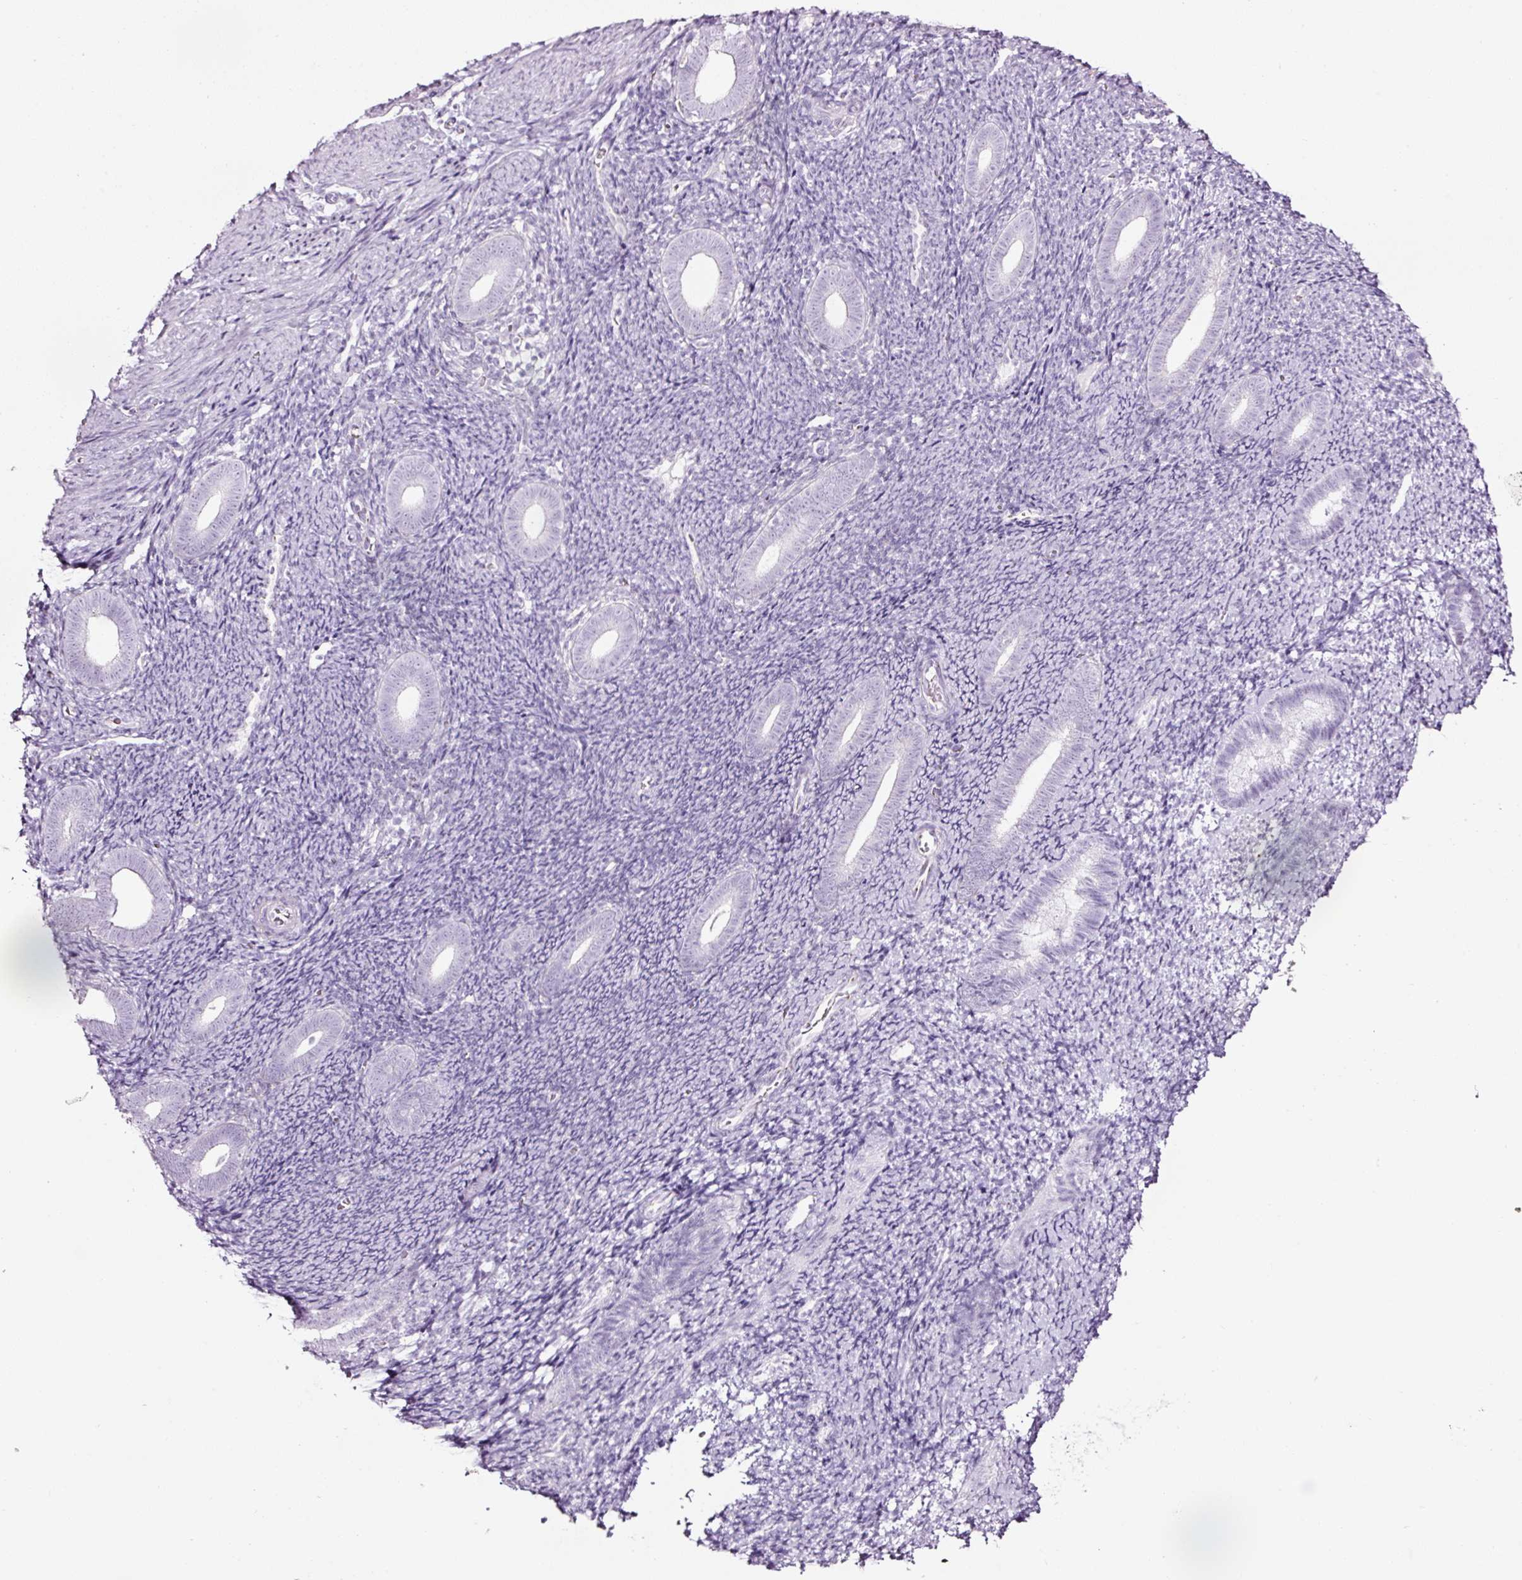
{"staining": {"intensity": "negative", "quantity": "none", "location": "none"}, "tissue": "endometrium", "cell_type": "Cells in endometrial stroma", "image_type": "normal", "snomed": [{"axis": "morphology", "description": "Normal tissue, NOS"}, {"axis": "topography", "description": "Endometrium"}], "caption": "A photomicrograph of endometrium stained for a protein shows no brown staining in cells in endometrial stroma. The staining was performed using DAB (3,3'-diaminobenzidine) to visualize the protein expression in brown, while the nuclei were stained in blue with hematoxylin (Magnification: 20x).", "gene": "SDF4", "patient": {"sex": "female", "age": 39}}